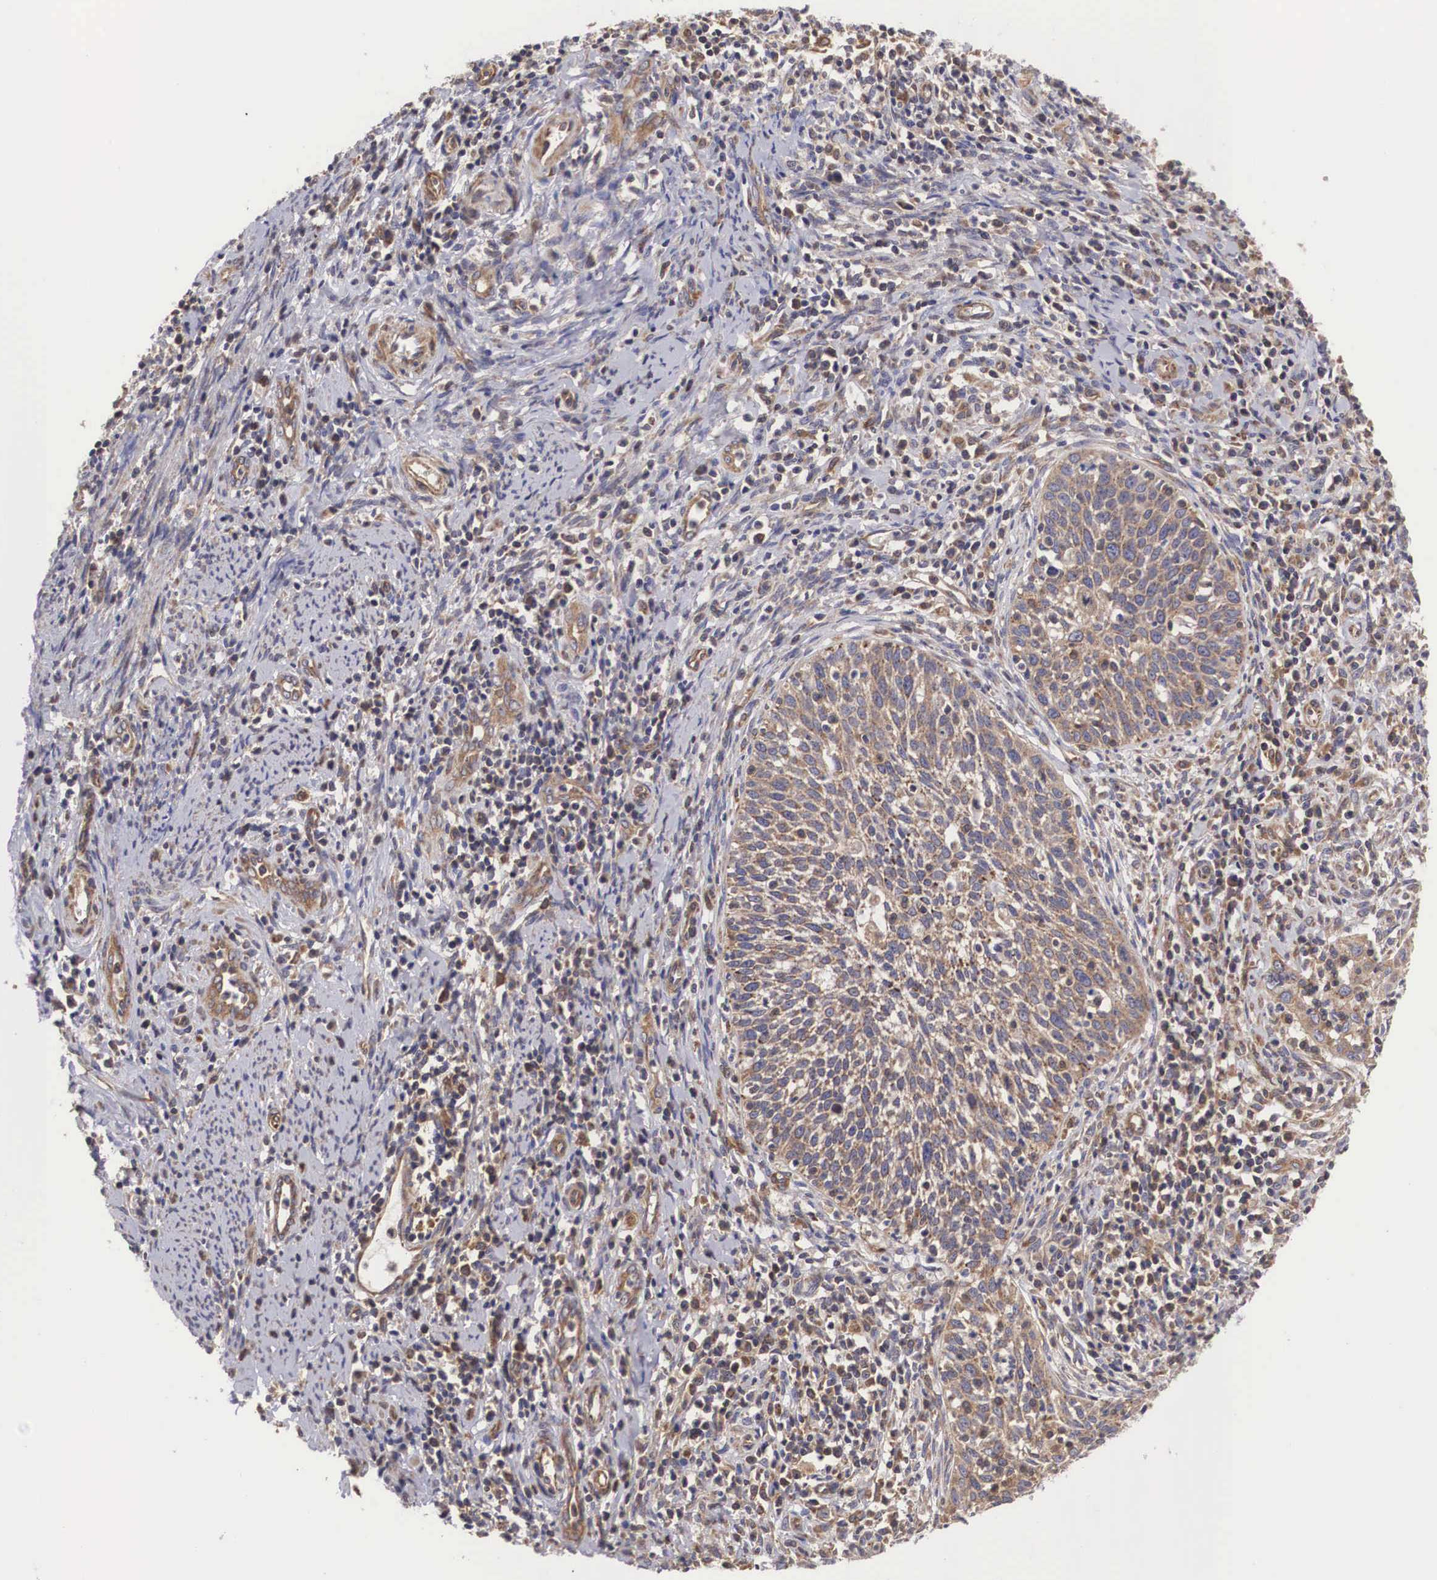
{"staining": {"intensity": "moderate", "quantity": ">75%", "location": "cytoplasmic/membranous"}, "tissue": "cervical cancer", "cell_type": "Tumor cells", "image_type": "cancer", "snomed": [{"axis": "morphology", "description": "Squamous cell carcinoma, NOS"}, {"axis": "topography", "description": "Cervix"}], "caption": "Moderate cytoplasmic/membranous protein expression is identified in about >75% of tumor cells in cervical squamous cell carcinoma.", "gene": "DHRS1", "patient": {"sex": "female", "age": 41}}